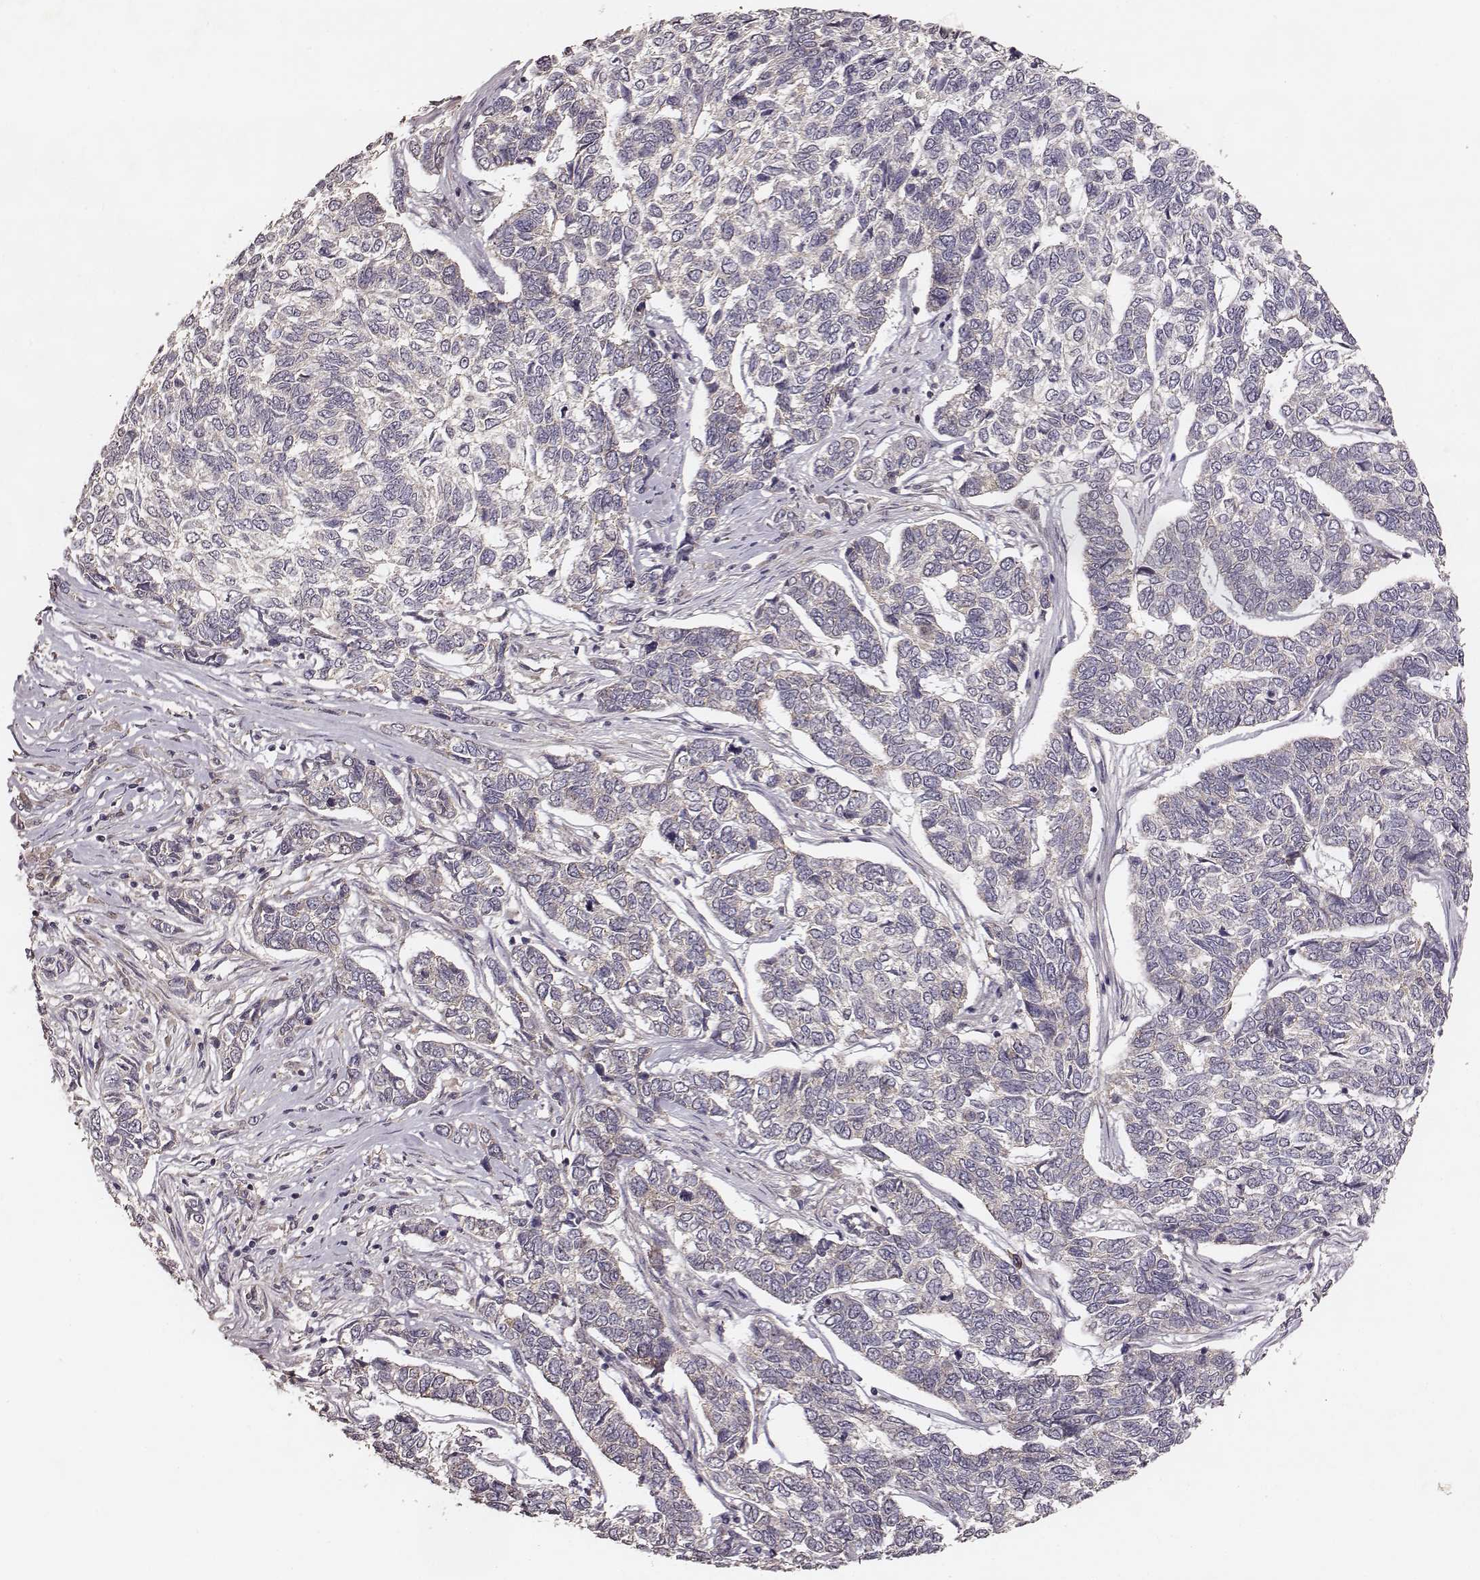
{"staining": {"intensity": "negative", "quantity": "none", "location": "none"}, "tissue": "skin cancer", "cell_type": "Tumor cells", "image_type": "cancer", "snomed": [{"axis": "morphology", "description": "Basal cell carcinoma"}, {"axis": "topography", "description": "Skin"}], "caption": "A histopathology image of skin basal cell carcinoma stained for a protein shows no brown staining in tumor cells.", "gene": "VPS26A", "patient": {"sex": "female", "age": 65}}